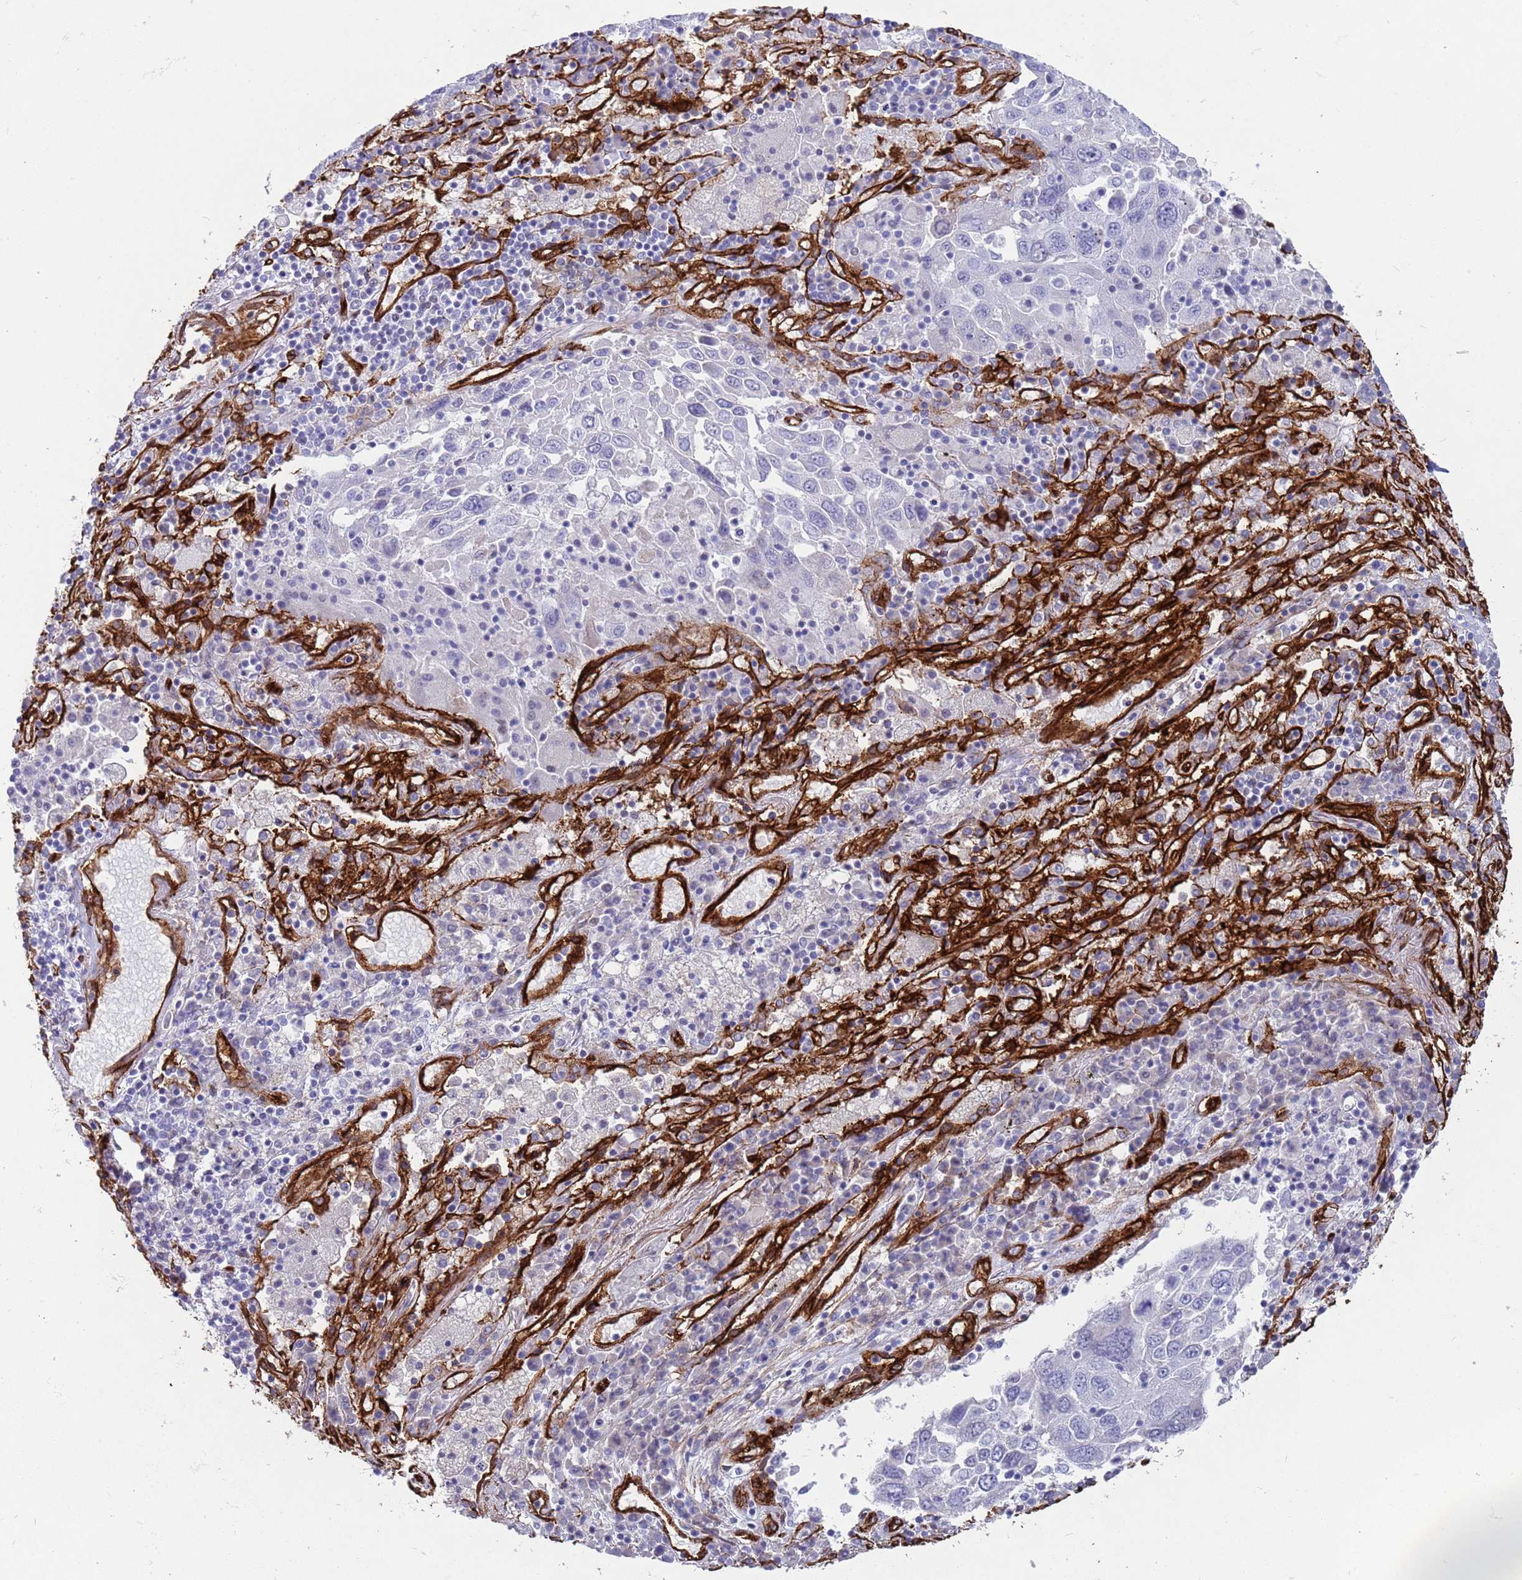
{"staining": {"intensity": "negative", "quantity": "none", "location": "none"}, "tissue": "lung cancer", "cell_type": "Tumor cells", "image_type": "cancer", "snomed": [{"axis": "morphology", "description": "Squamous cell carcinoma, NOS"}, {"axis": "topography", "description": "Lung"}], "caption": "Immunohistochemical staining of lung cancer (squamous cell carcinoma) shows no significant positivity in tumor cells.", "gene": "CAV2", "patient": {"sex": "male", "age": 65}}